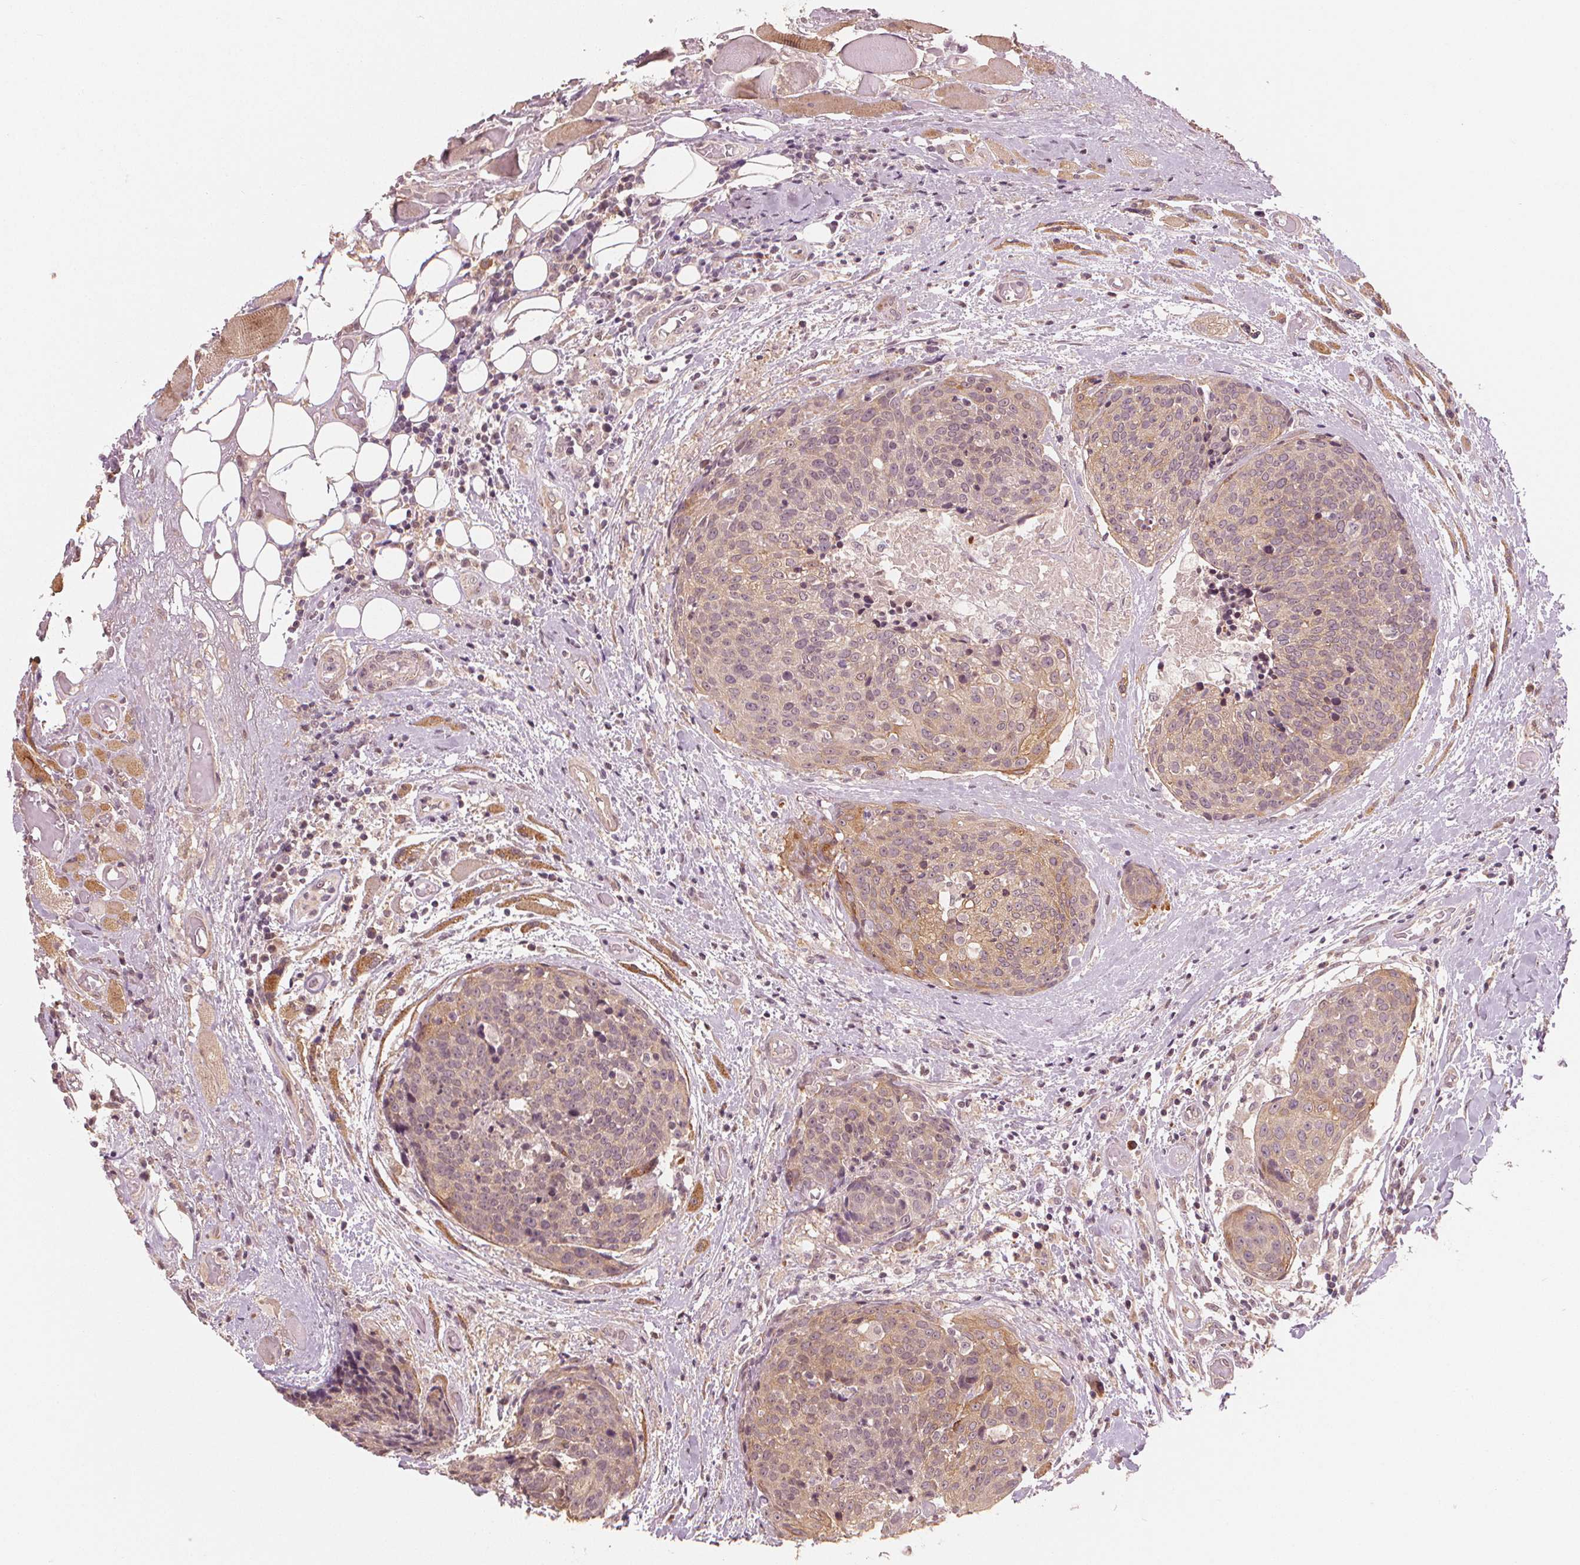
{"staining": {"intensity": "moderate", "quantity": "<25%", "location": "cytoplasmic/membranous"}, "tissue": "head and neck cancer", "cell_type": "Tumor cells", "image_type": "cancer", "snomed": [{"axis": "morphology", "description": "Squamous cell carcinoma, NOS"}, {"axis": "topography", "description": "Oral tissue"}, {"axis": "topography", "description": "Head-Neck"}], "caption": "Head and neck cancer (squamous cell carcinoma) stained with immunohistochemistry (IHC) displays moderate cytoplasmic/membranous staining in approximately <25% of tumor cells.", "gene": "CLBA1", "patient": {"sex": "male", "age": 64}}